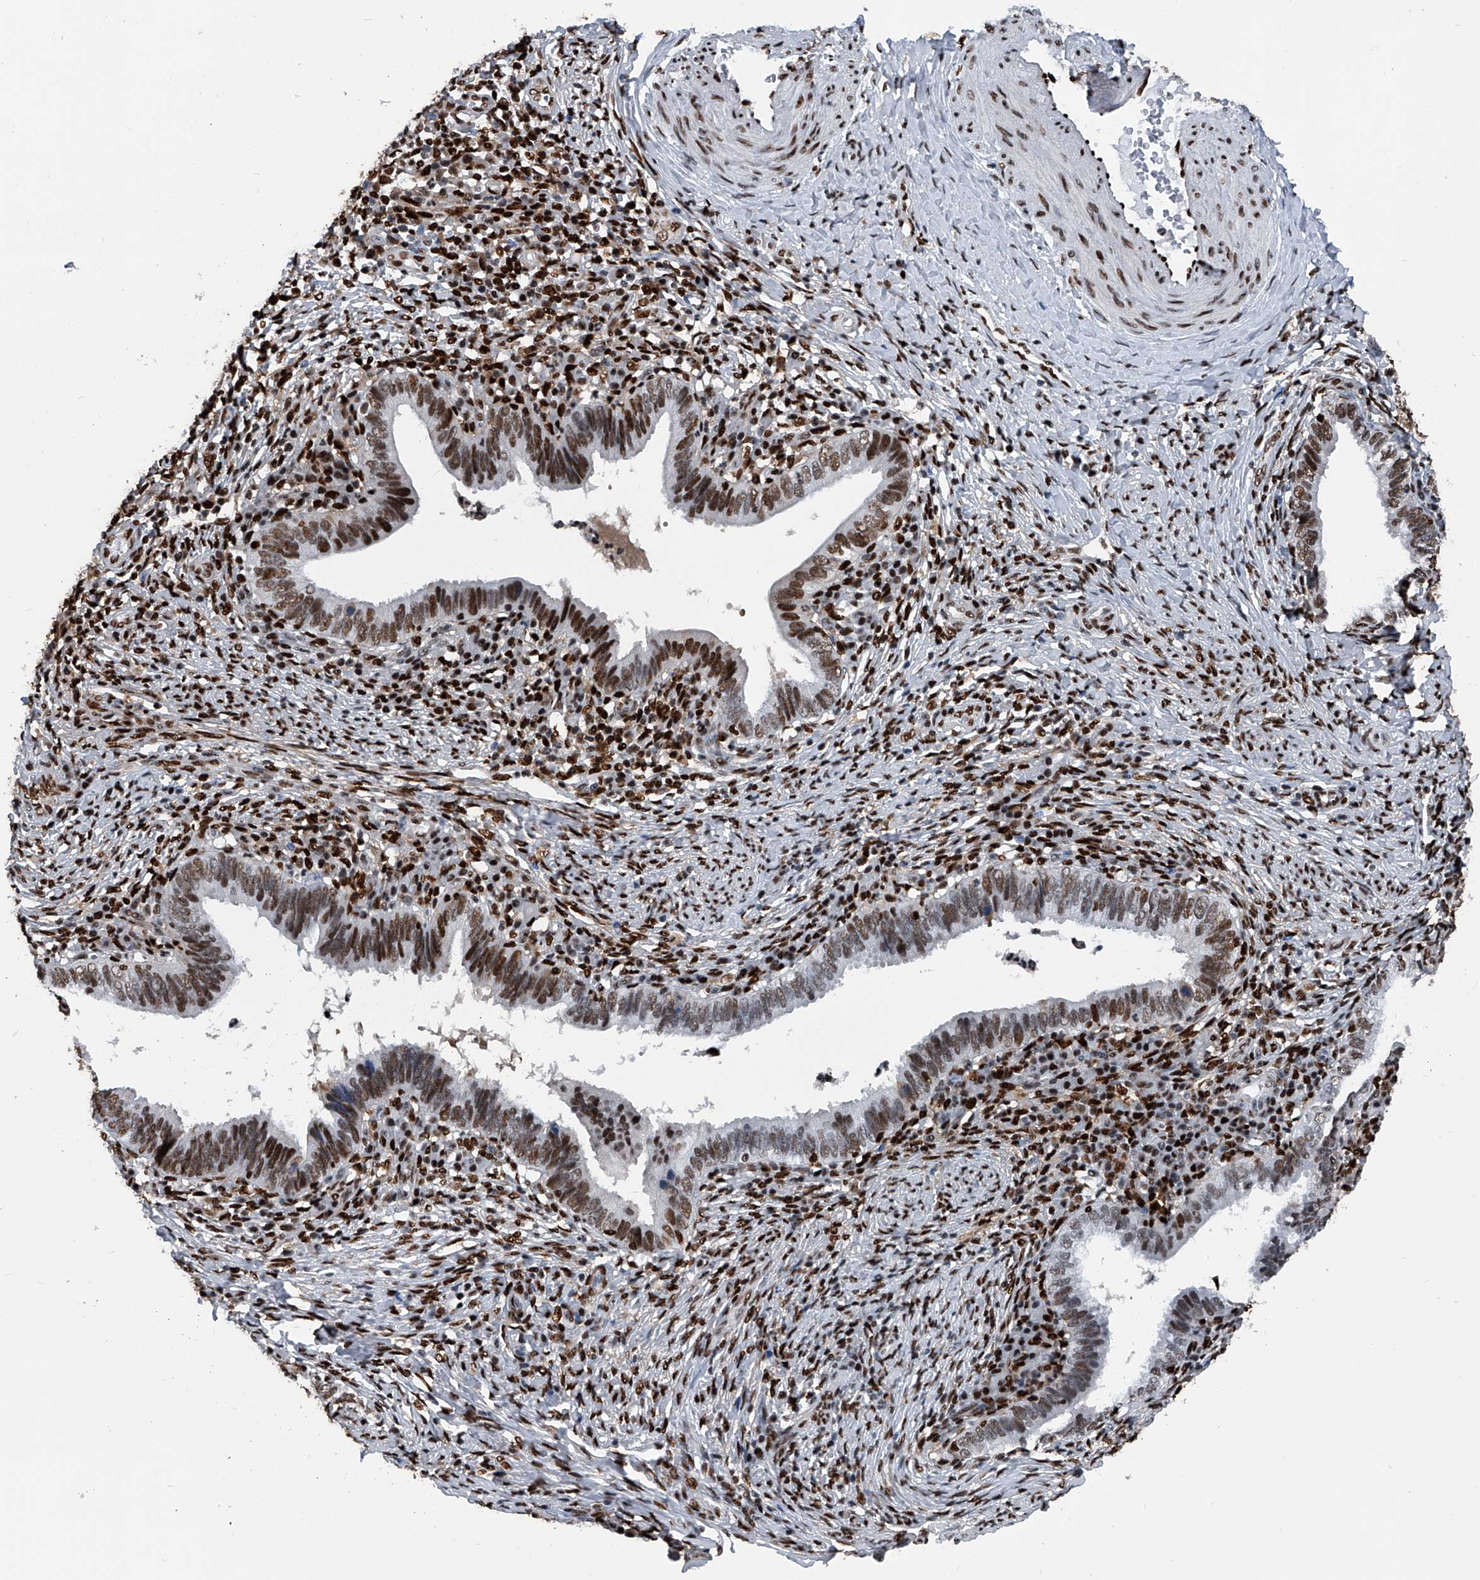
{"staining": {"intensity": "moderate", "quantity": ">75%", "location": "nuclear"}, "tissue": "cervical cancer", "cell_type": "Tumor cells", "image_type": "cancer", "snomed": [{"axis": "morphology", "description": "Adenocarcinoma, NOS"}, {"axis": "topography", "description": "Cervix"}], "caption": "Brown immunohistochemical staining in human adenocarcinoma (cervical) shows moderate nuclear positivity in approximately >75% of tumor cells.", "gene": "FKBP5", "patient": {"sex": "female", "age": 36}}